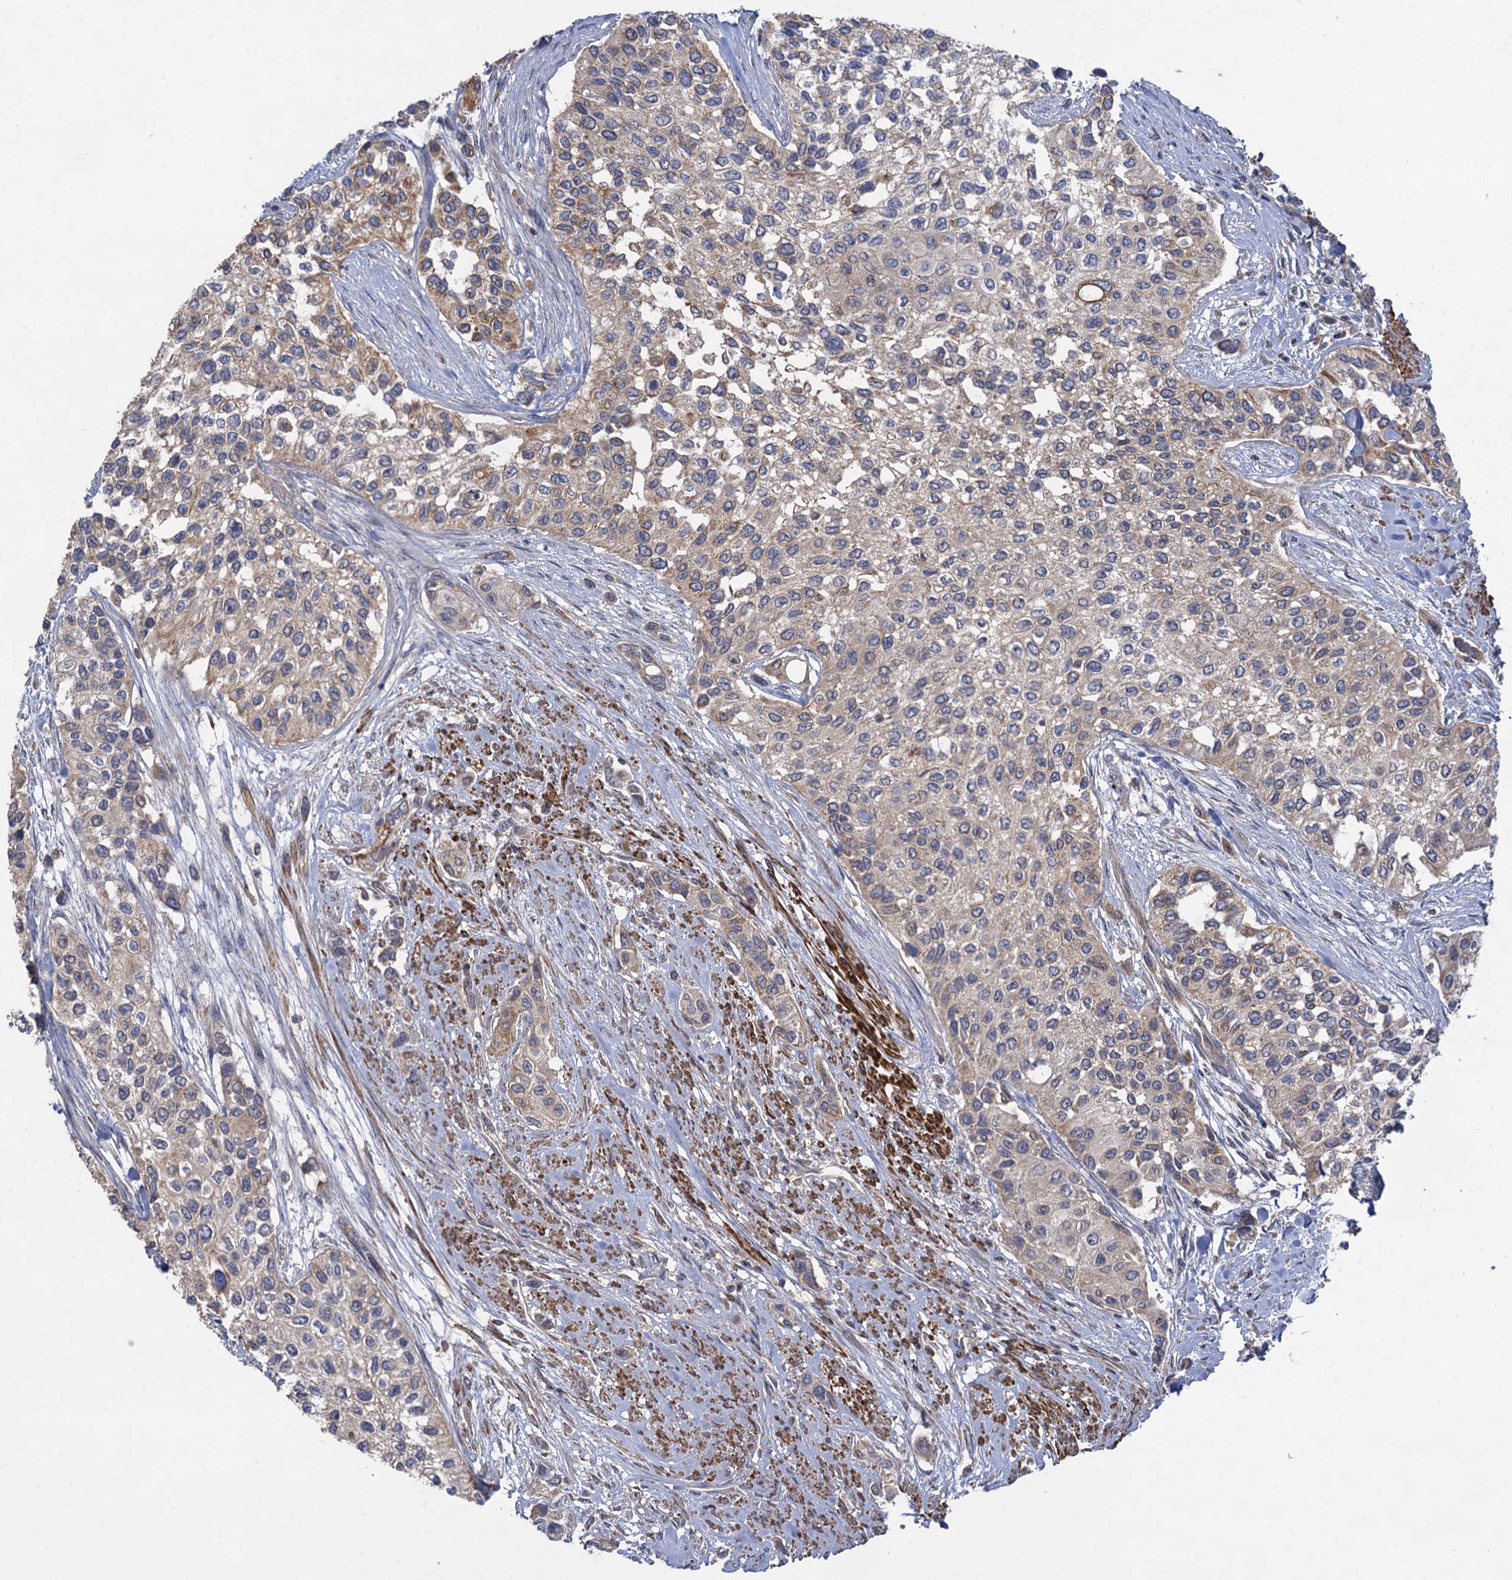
{"staining": {"intensity": "moderate", "quantity": "25%-75%", "location": "cytoplasmic/membranous"}, "tissue": "urothelial cancer", "cell_type": "Tumor cells", "image_type": "cancer", "snomed": [{"axis": "morphology", "description": "Normal tissue, NOS"}, {"axis": "morphology", "description": "Urothelial carcinoma, High grade"}, {"axis": "topography", "description": "Vascular tissue"}, {"axis": "topography", "description": "Urinary bladder"}], "caption": "IHC micrograph of urothelial cancer stained for a protein (brown), which shows medium levels of moderate cytoplasmic/membranous expression in about 25%-75% of tumor cells.", "gene": "WDR88", "patient": {"sex": "female", "age": 56}}